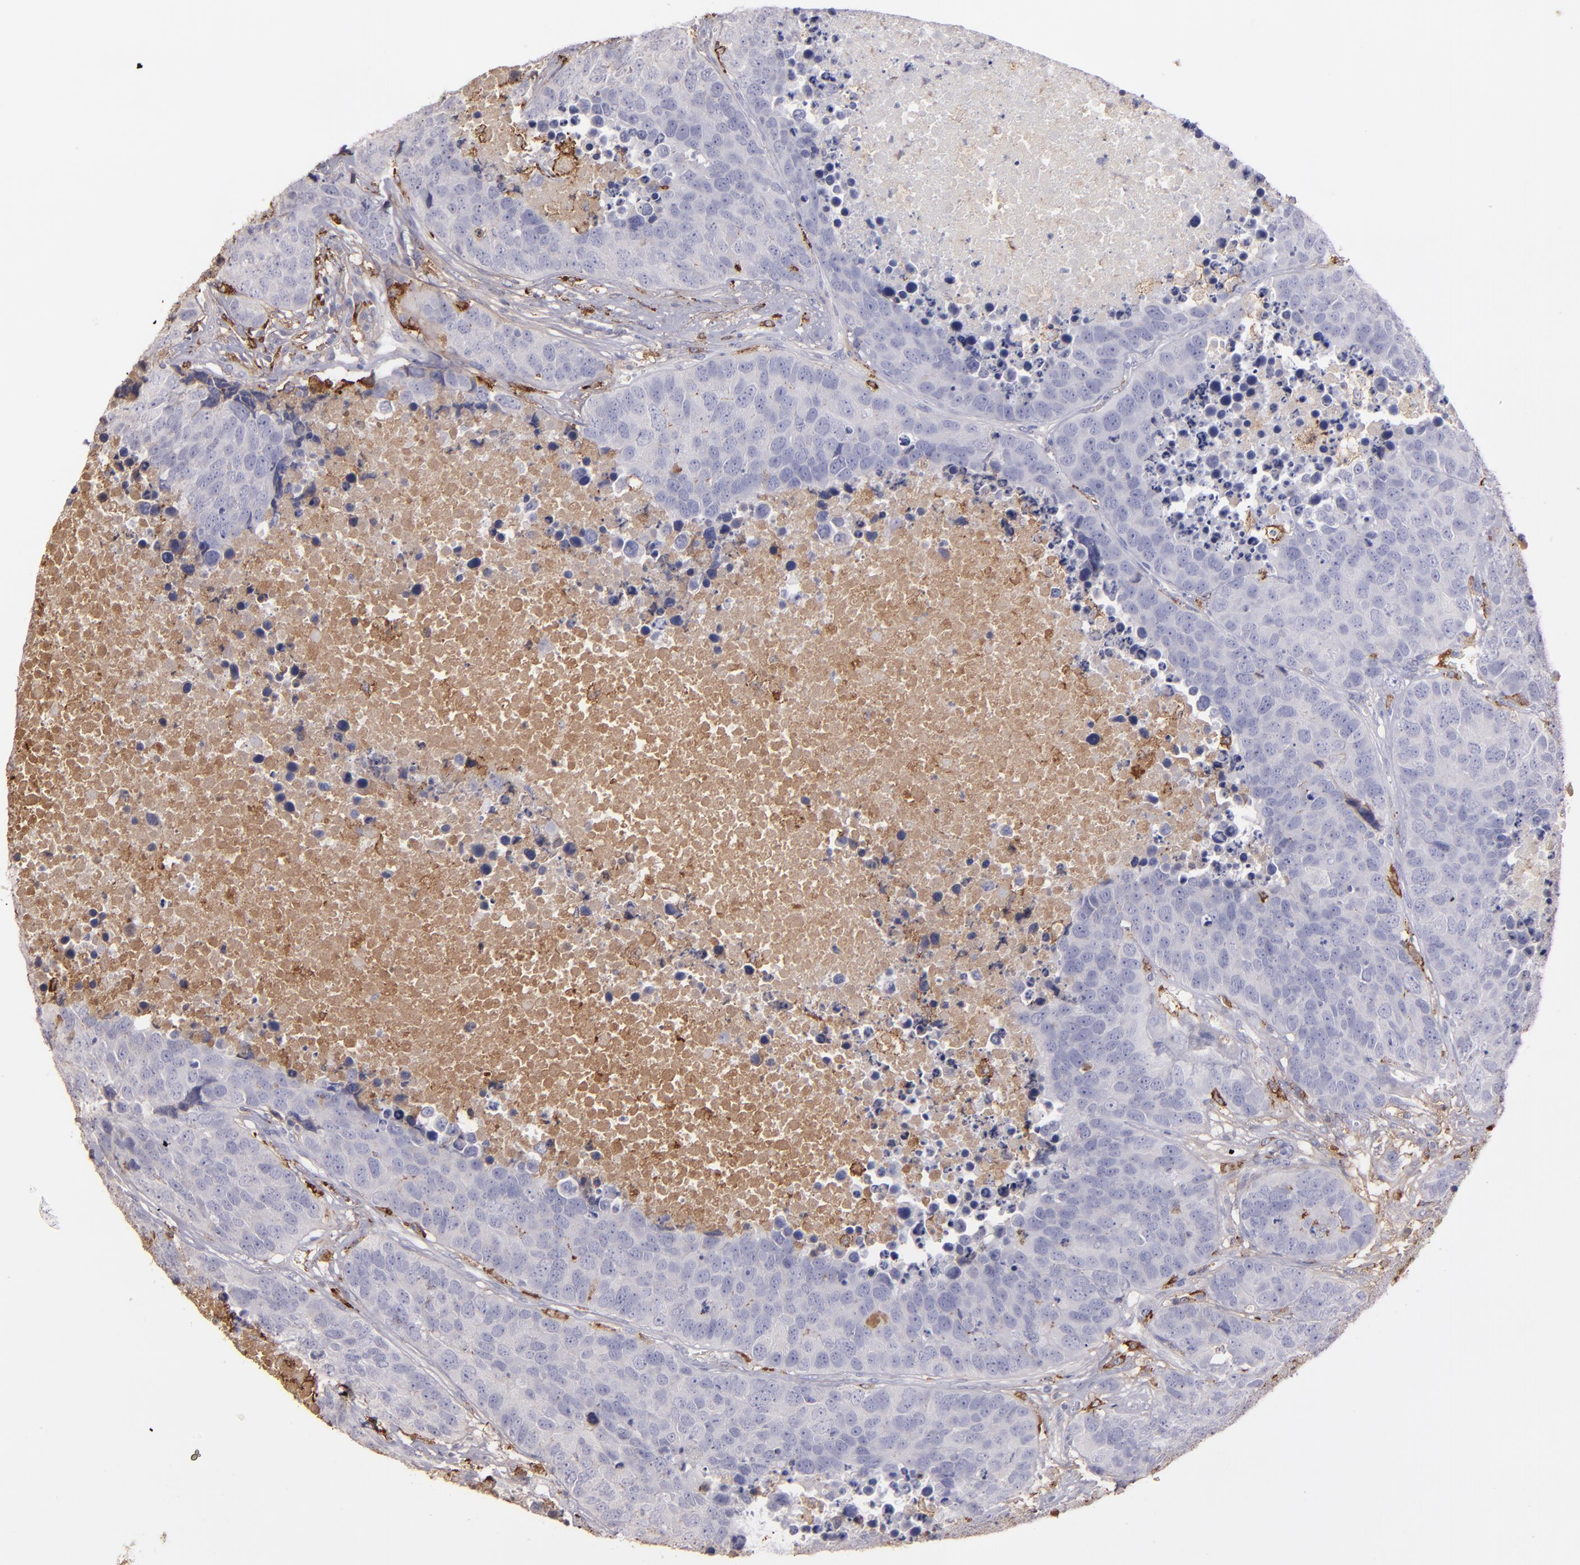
{"staining": {"intensity": "negative", "quantity": "none", "location": "none"}, "tissue": "carcinoid", "cell_type": "Tumor cells", "image_type": "cancer", "snomed": [{"axis": "morphology", "description": "Carcinoid, malignant, NOS"}, {"axis": "topography", "description": "Lung"}], "caption": "DAB immunohistochemical staining of malignant carcinoid reveals no significant positivity in tumor cells. (Stains: DAB (3,3'-diaminobenzidine) immunohistochemistry (IHC) with hematoxylin counter stain, Microscopy: brightfield microscopy at high magnification).", "gene": "C1QA", "patient": {"sex": "male", "age": 60}}